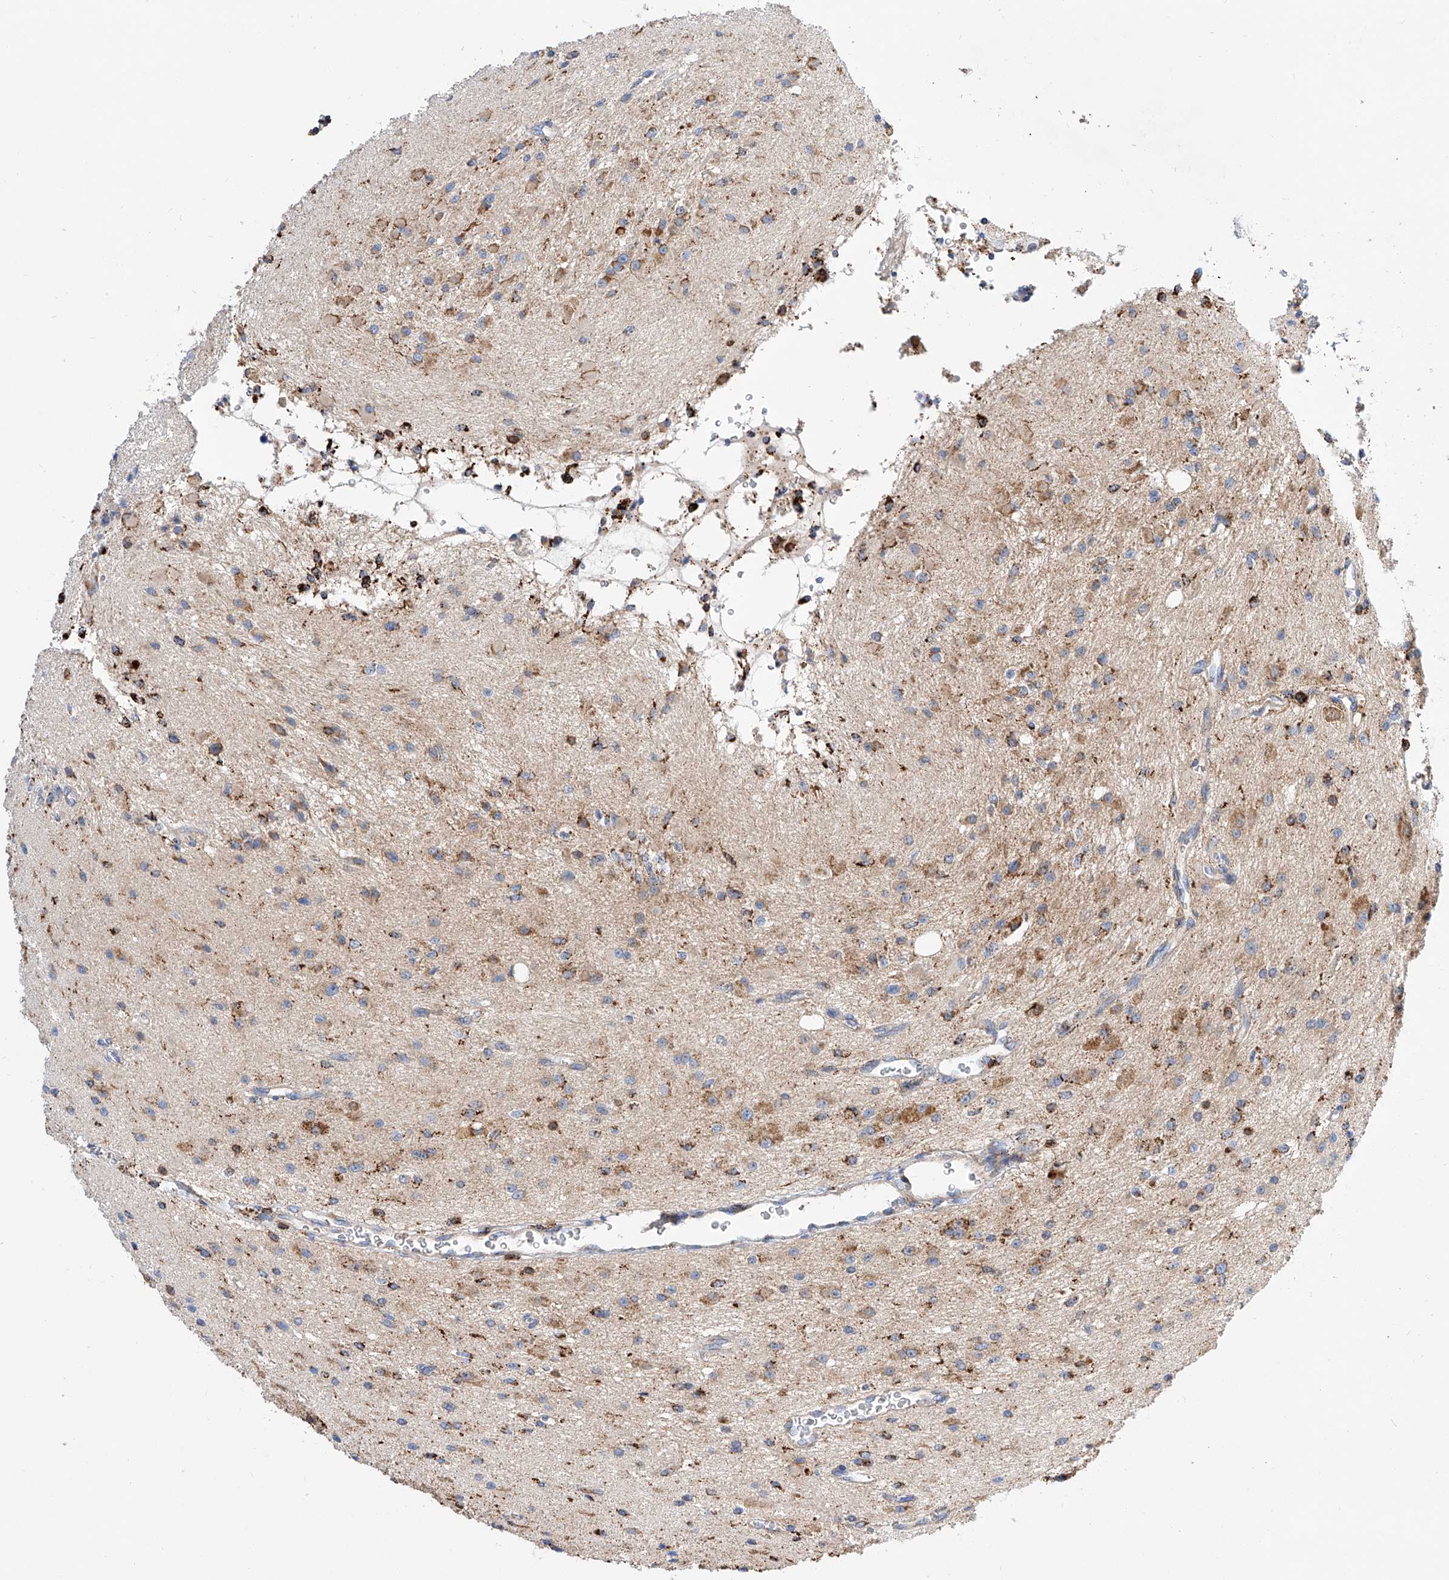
{"staining": {"intensity": "weak", "quantity": "25%-75%", "location": "cytoplasmic/membranous"}, "tissue": "glioma", "cell_type": "Tumor cells", "image_type": "cancer", "snomed": [{"axis": "morphology", "description": "Glioma, malignant, High grade"}, {"axis": "topography", "description": "Brain"}], "caption": "Malignant high-grade glioma tissue displays weak cytoplasmic/membranous positivity in approximately 25%-75% of tumor cells", "gene": "CPNE5", "patient": {"sex": "male", "age": 34}}